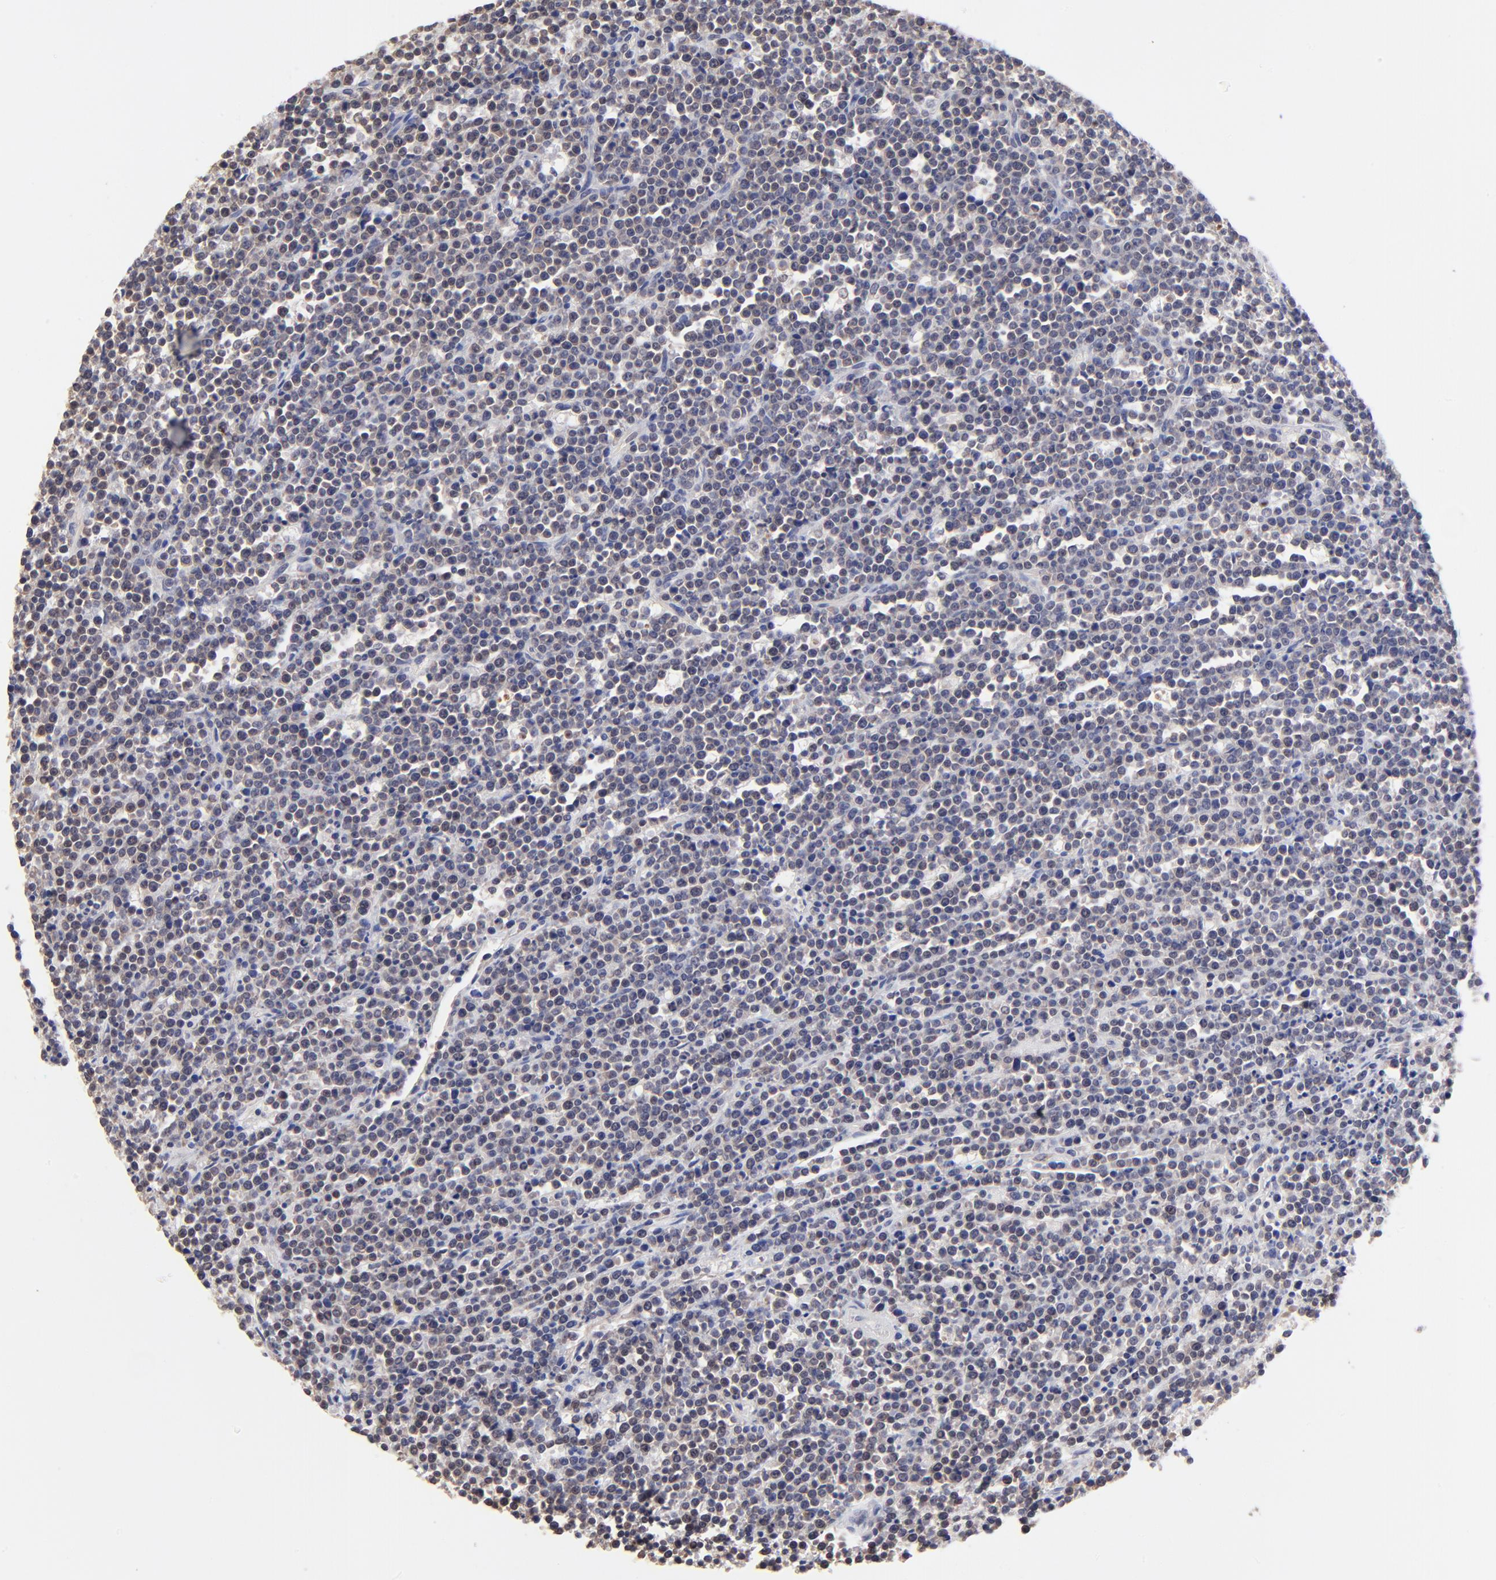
{"staining": {"intensity": "negative", "quantity": "none", "location": "none"}, "tissue": "lymphoma", "cell_type": "Tumor cells", "image_type": "cancer", "snomed": [{"axis": "morphology", "description": "Malignant lymphoma, non-Hodgkin's type, High grade"}, {"axis": "topography", "description": "Ovary"}], "caption": "Photomicrograph shows no significant protein staining in tumor cells of malignant lymphoma, non-Hodgkin's type (high-grade). The staining was performed using DAB to visualize the protein expression in brown, while the nuclei were stained in blue with hematoxylin (Magnification: 20x).", "gene": "FBXO8", "patient": {"sex": "female", "age": 56}}